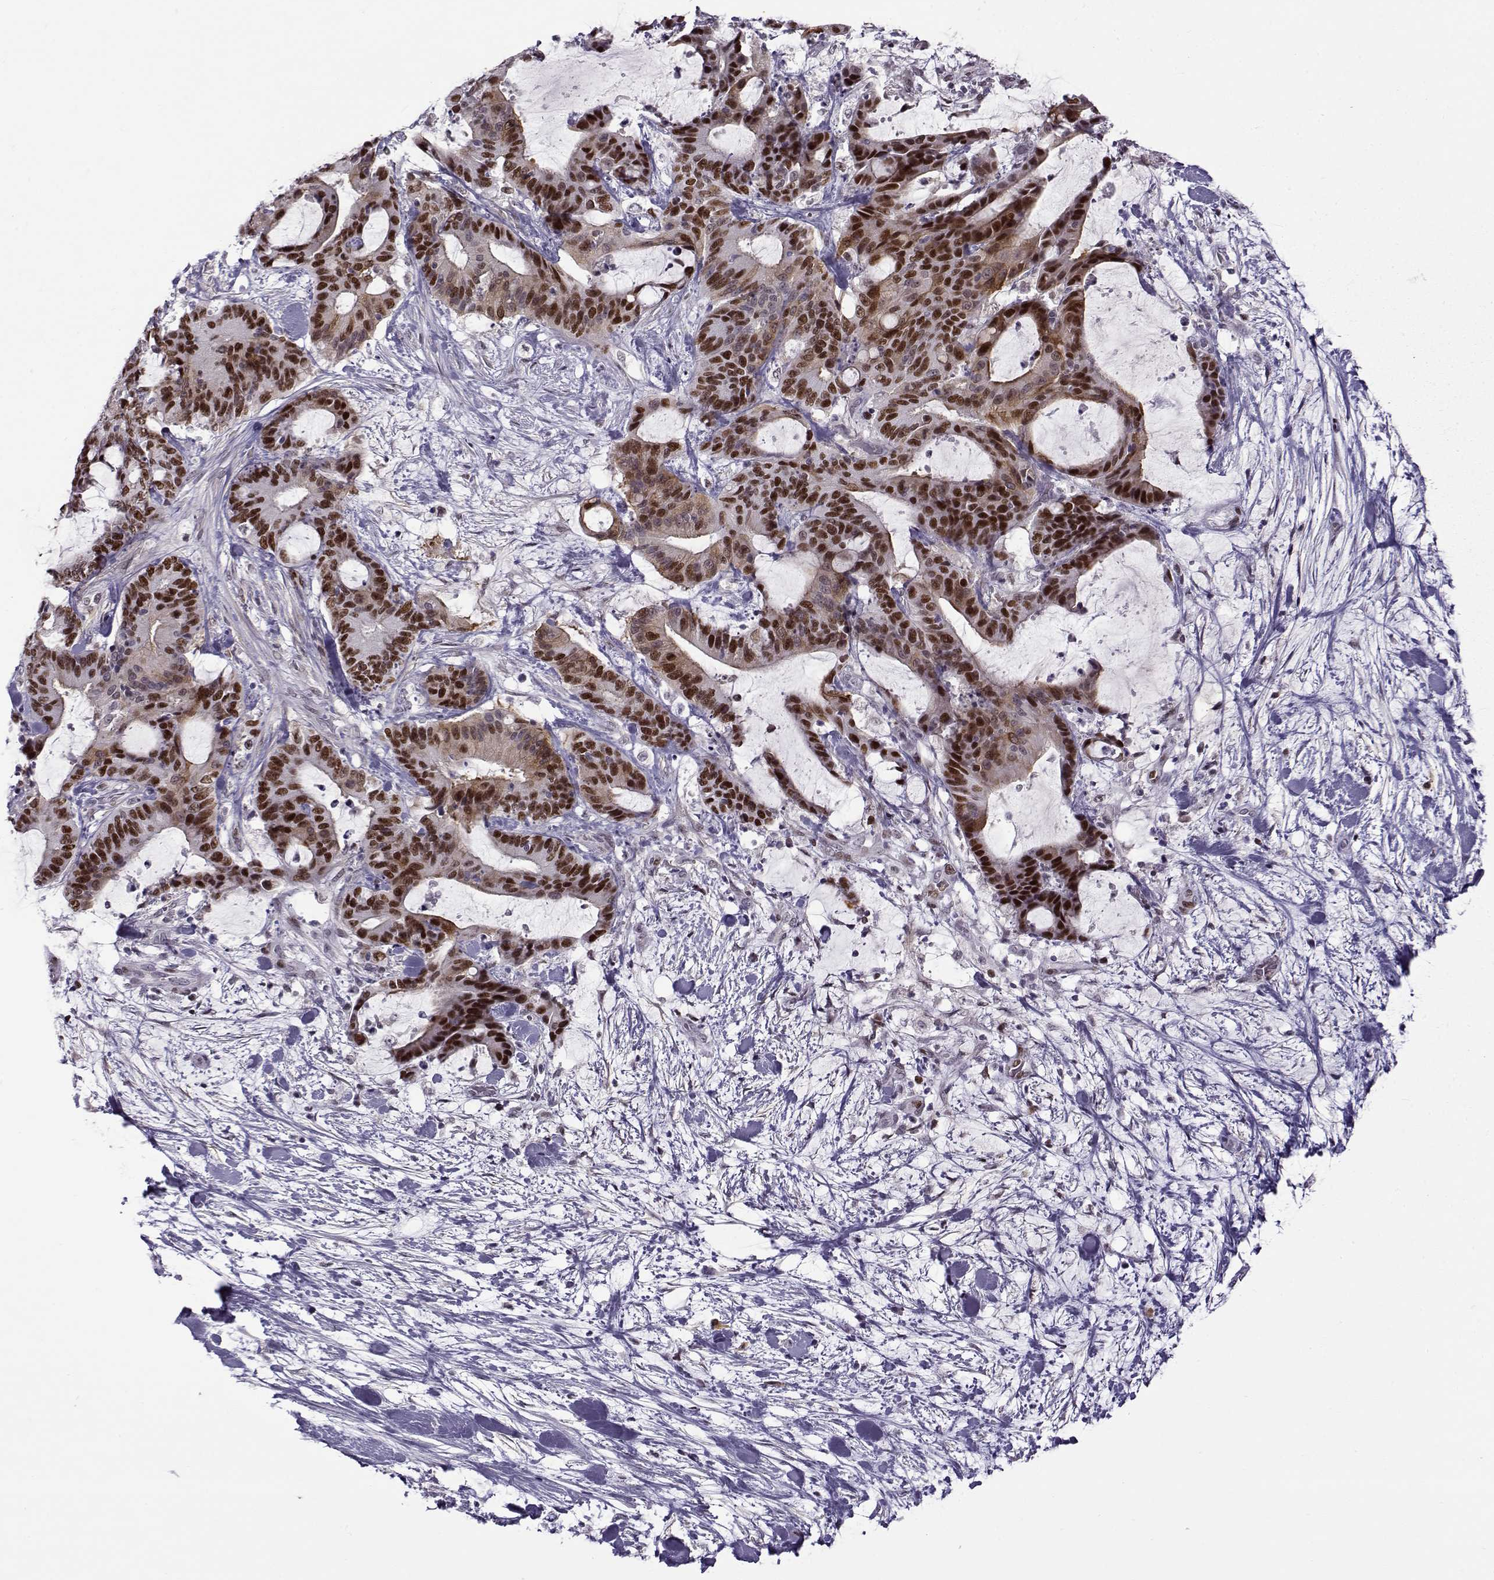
{"staining": {"intensity": "strong", "quantity": "25%-75%", "location": "cytoplasmic/membranous,nuclear"}, "tissue": "liver cancer", "cell_type": "Tumor cells", "image_type": "cancer", "snomed": [{"axis": "morphology", "description": "Cholangiocarcinoma"}, {"axis": "topography", "description": "Liver"}], "caption": "A photomicrograph showing strong cytoplasmic/membranous and nuclear staining in about 25%-75% of tumor cells in cholangiocarcinoma (liver), as visualized by brown immunohistochemical staining.", "gene": "BACH1", "patient": {"sex": "female", "age": 73}}